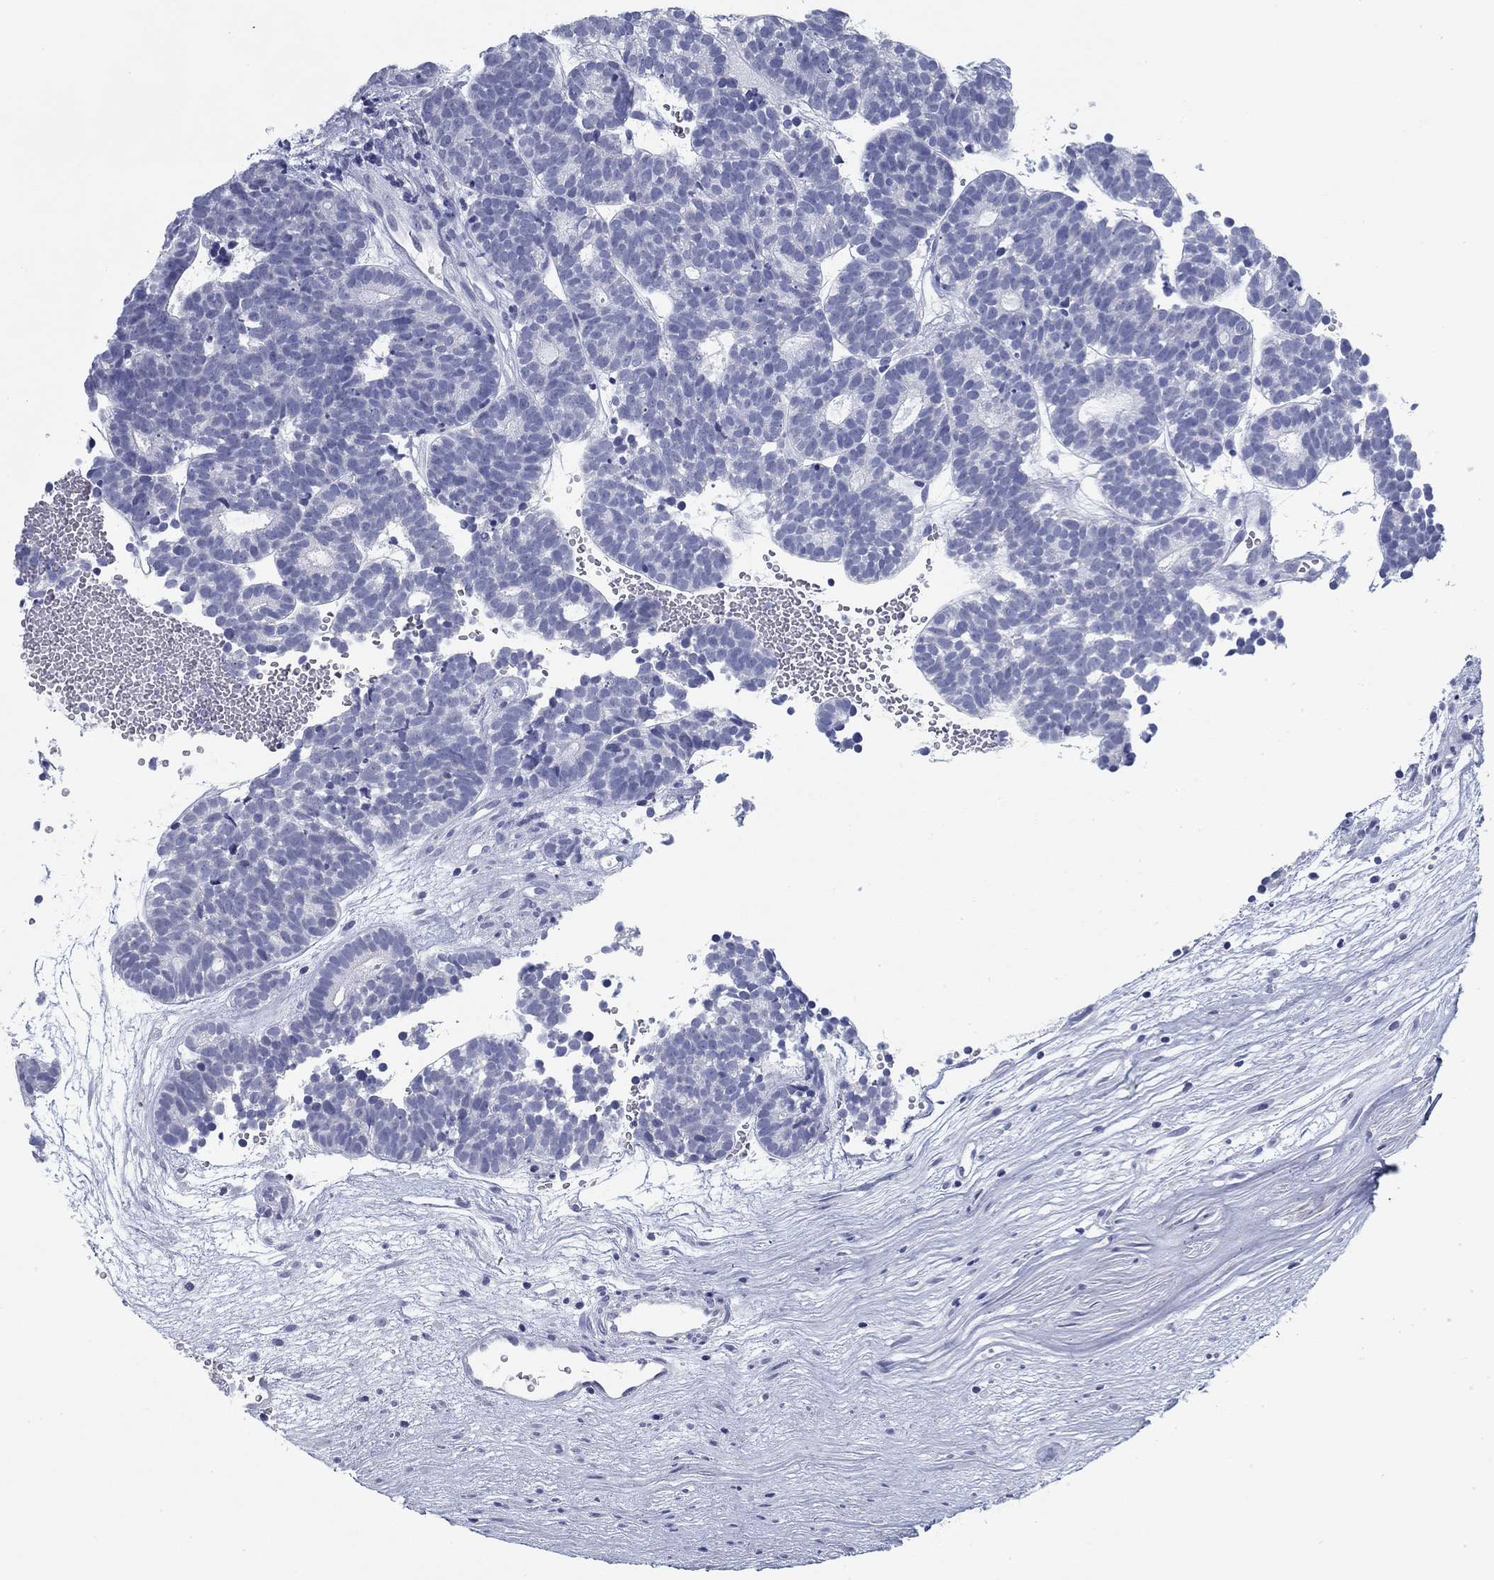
{"staining": {"intensity": "negative", "quantity": "none", "location": "none"}, "tissue": "head and neck cancer", "cell_type": "Tumor cells", "image_type": "cancer", "snomed": [{"axis": "morphology", "description": "Adenocarcinoma, NOS"}, {"axis": "topography", "description": "Head-Neck"}], "caption": "DAB immunohistochemical staining of human head and neck cancer exhibits no significant expression in tumor cells.", "gene": "CD79B", "patient": {"sex": "female", "age": 81}}